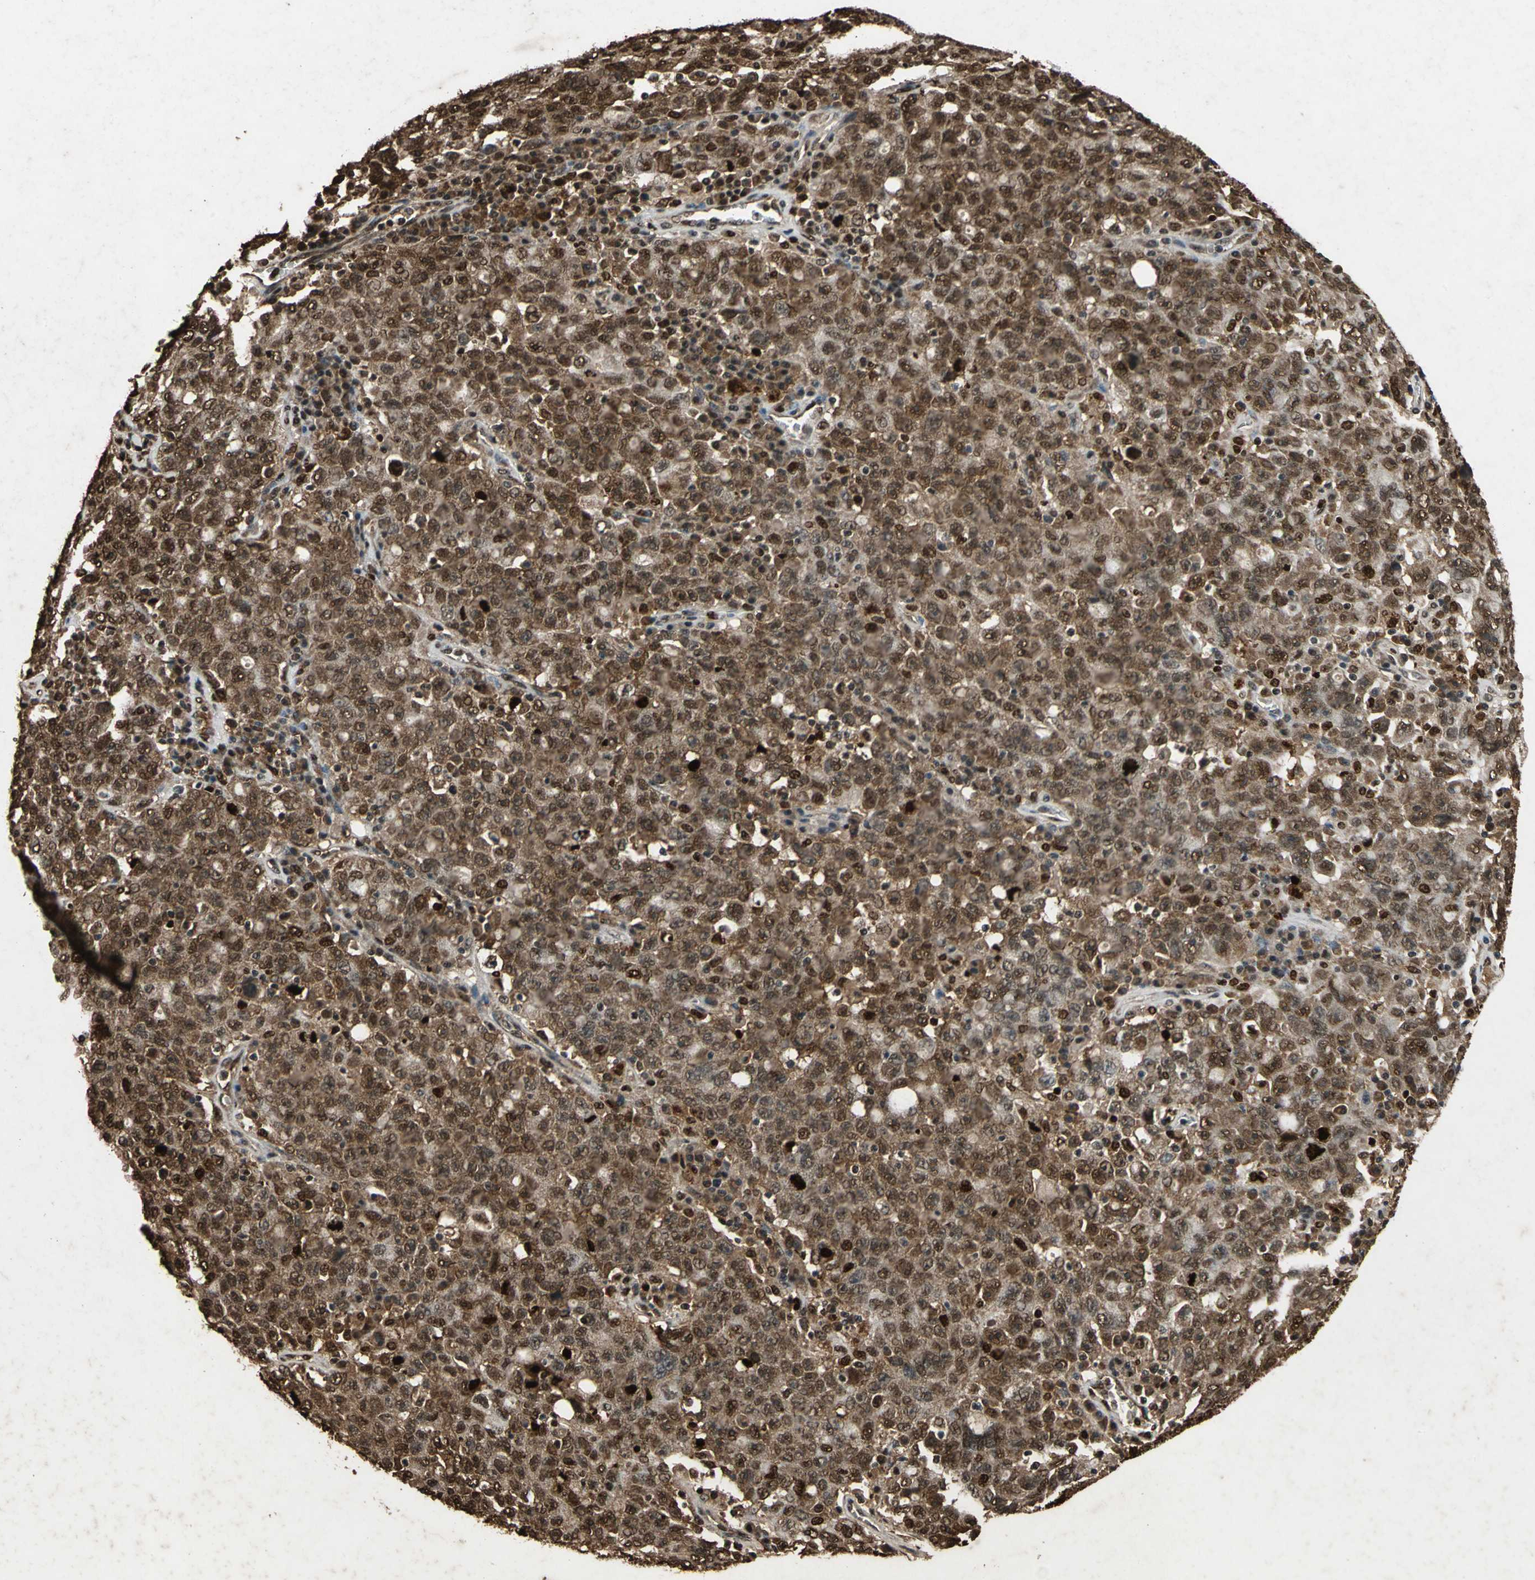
{"staining": {"intensity": "strong", "quantity": ">75%", "location": "cytoplasmic/membranous,nuclear"}, "tissue": "ovarian cancer", "cell_type": "Tumor cells", "image_type": "cancer", "snomed": [{"axis": "morphology", "description": "Carcinoma, endometroid"}, {"axis": "topography", "description": "Ovary"}], "caption": "Ovarian cancer stained with DAB immunohistochemistry (IHC) shows high levels of strong cytoplasmic/membranous and nuclear staining in about >75% of tumor cells. Using DAB (3,3'-diaminobenzidine) (brown) and hematoxylin (blue) stains, captured at high magnification using brightfield microscopy.", "gene": "ANP32A", "patient": {"sex": "female", "age": 62}}